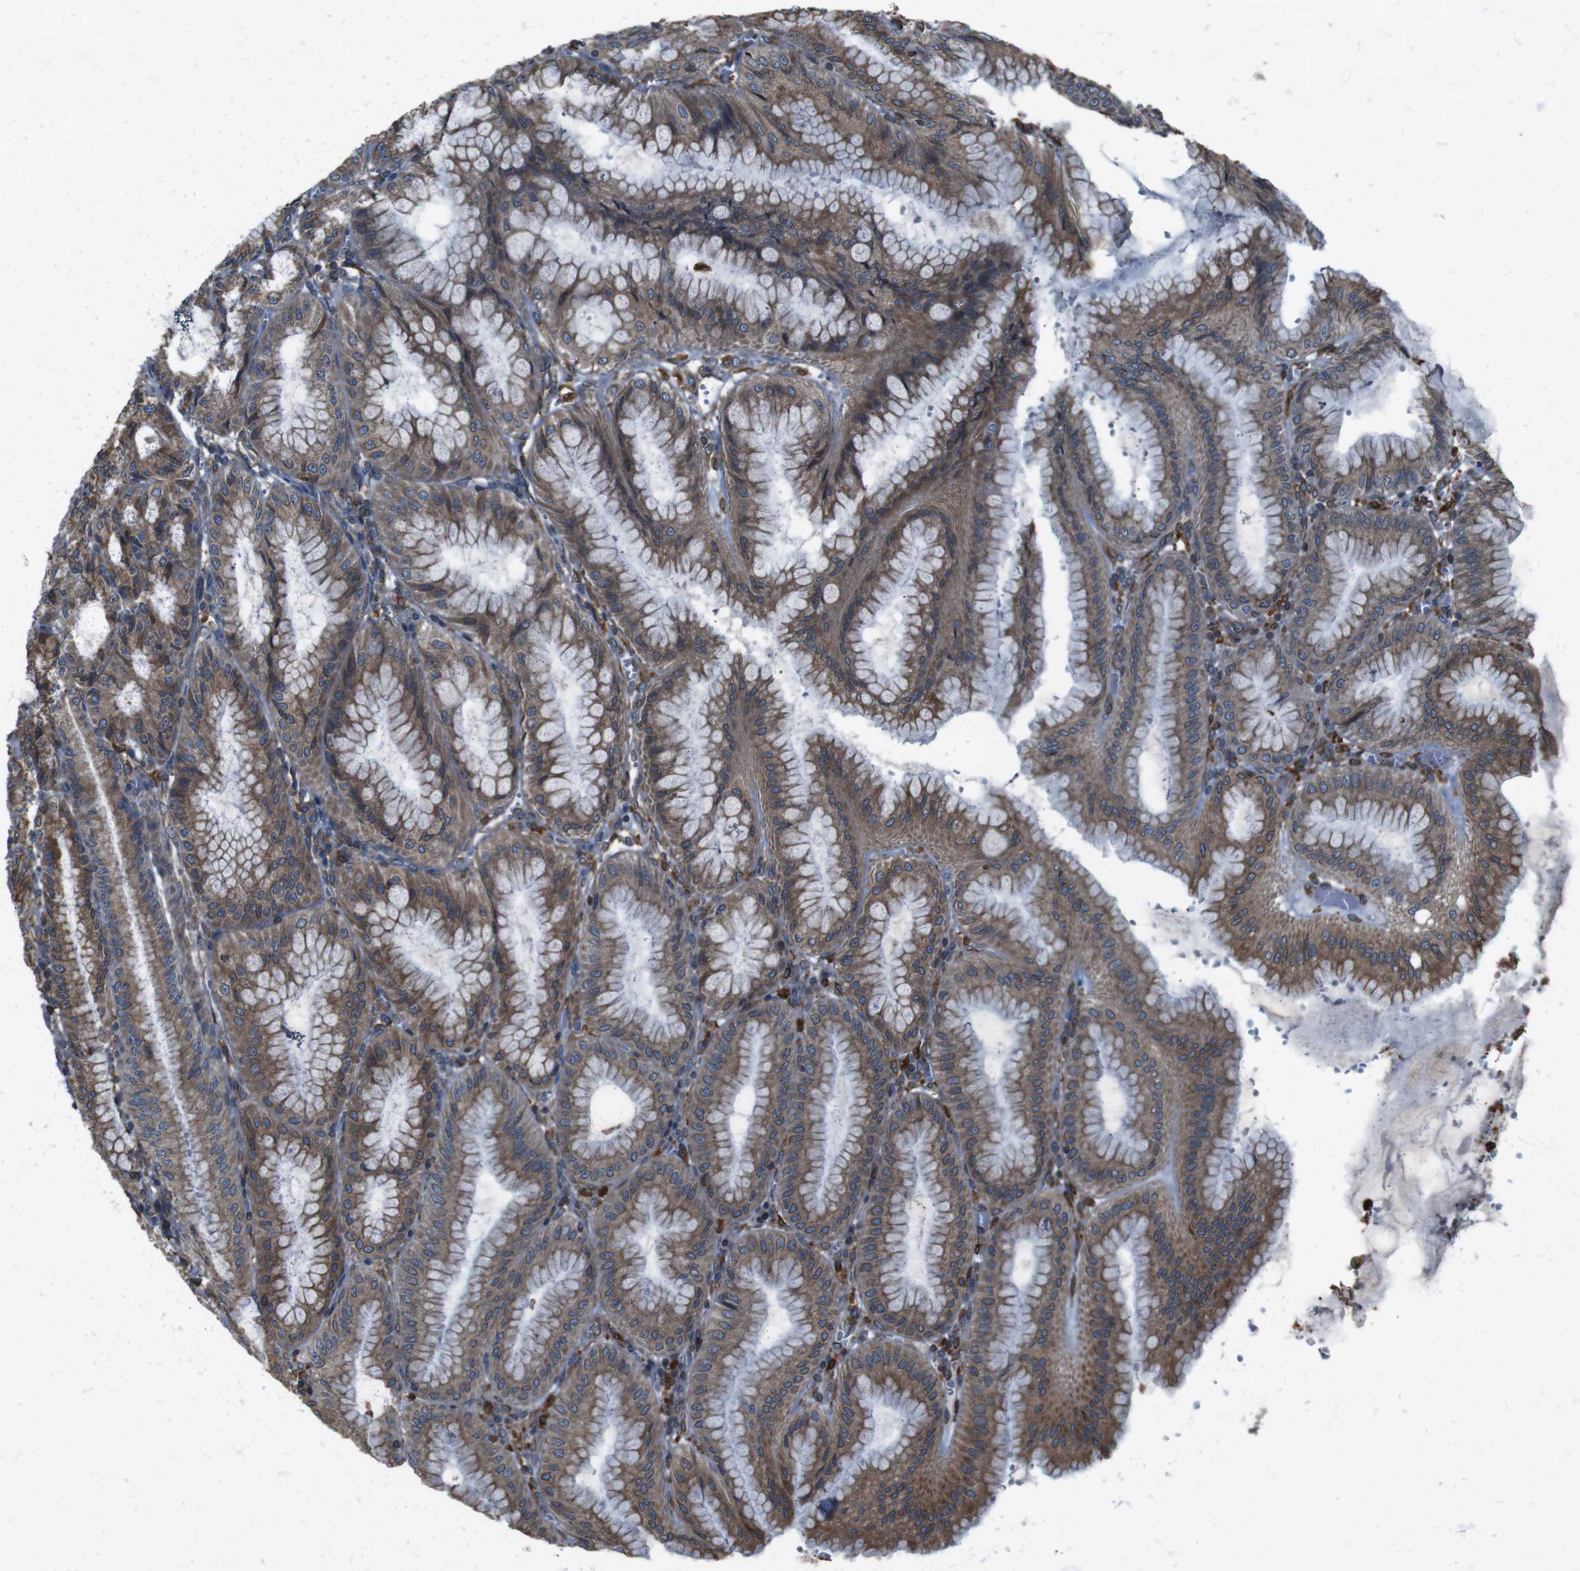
{"staining": {"intensity": "moderate", "quantity": ">75%", "location": "cytoplasmic/membranous"}, "tissue": "stomach", "cell_type": "Glandular cells", "image_type": "normal", "snomed": [{"axis": "morphology", "description": "Normal tissue, NOS"}, {"axis": "topography", "description": "Stomach, lower"}], "caption": "Human stomach stained for a protein (brown) displays moderate cytoplasmic/membranous positive staining in approximately >75% of glandular cells.", "gene": "APMAP", "patient": {"sex": "male", "age": 71}}